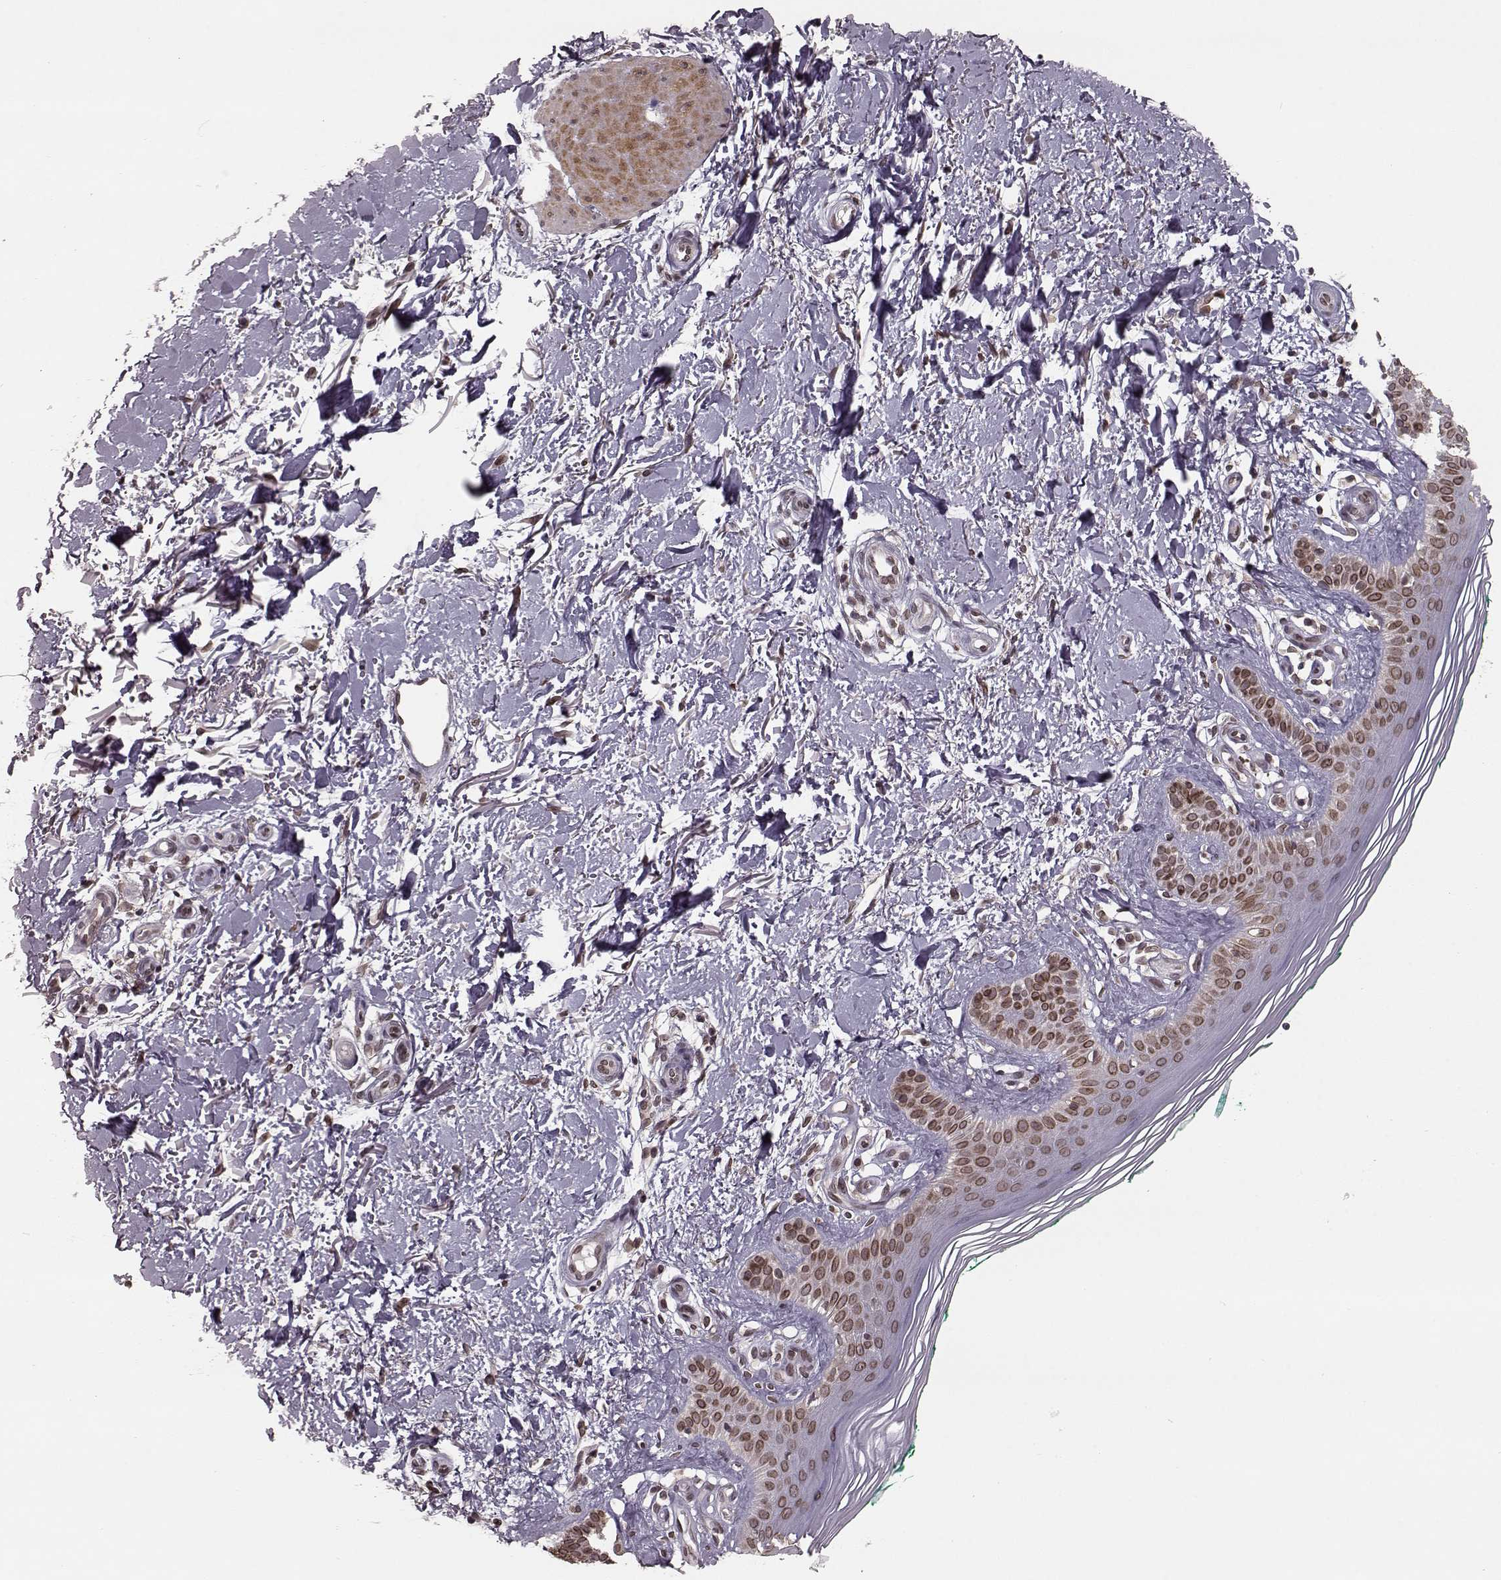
{"staining": {"intensity": "negative", "quantity": "none", "location": "none"}, "tissue": "skin", "cell_type": "Fibroblasts", "image_type": "normal", "snomed": [{"axis": "morphology", "description": "Normal tissue, NOS"}, {"axis": "morphology", "description": "Inflammation, NOS"}, {"axis": "morphology", "description": "Fibrosis, NOS"}, {"axis": "topography", "description": "Skin"}], "caption": "This is an immunohistochemistry image of unremarkable skin. There is no staining in fibroblasts.", "gene": "NUP37", "patient": {"sex": "male", "age": 71}}